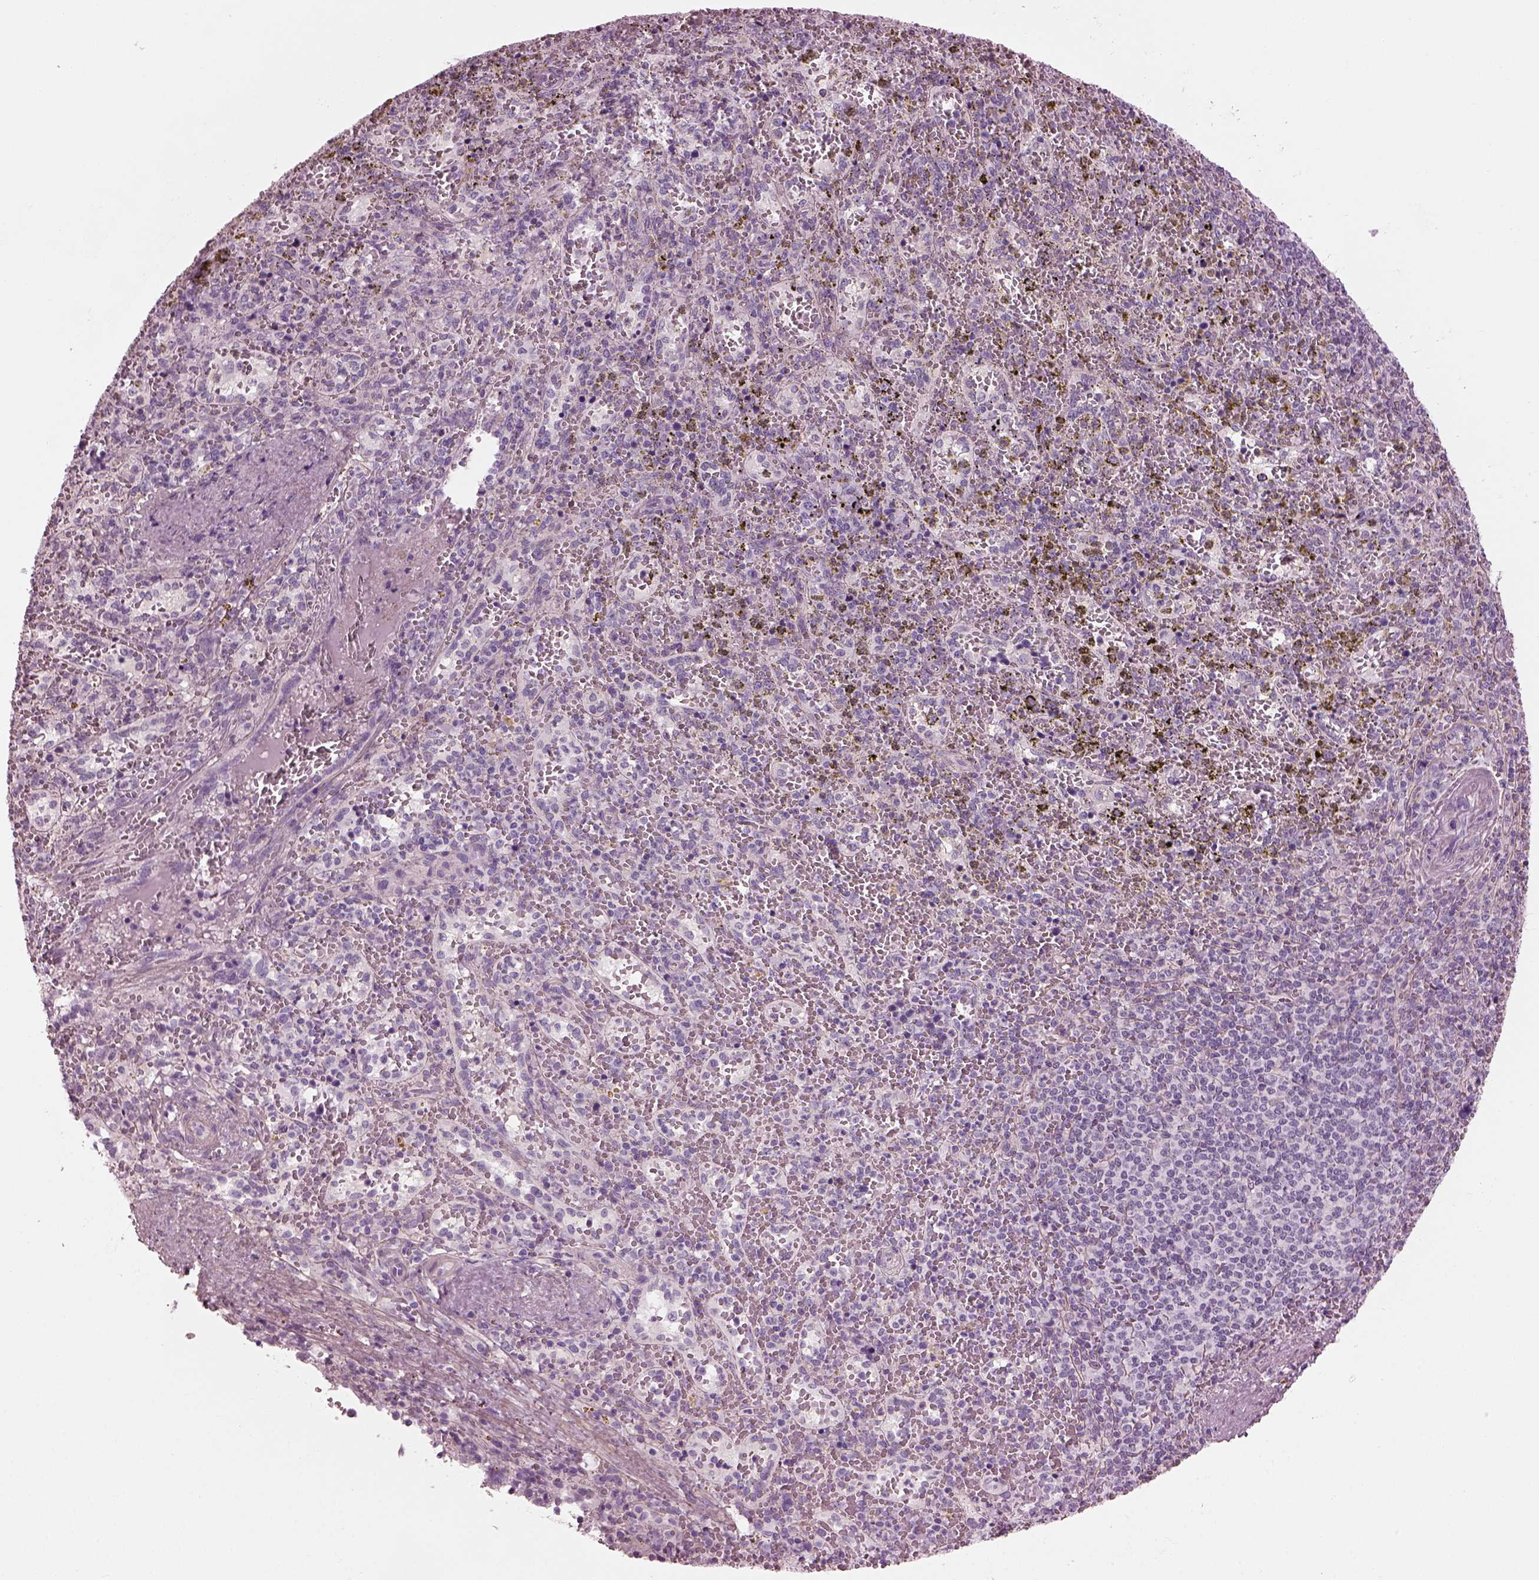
{"staining": {"intensity": "negative", "quantity": "none", "location": "none"}, "tissue": "spleen", "cell_type": "Cells in red pulp", "image_type": "normal", "snomed": [{"axis": "morphology", "description": "Normal tissue, NOS"}, {"axis": "topography", "description": "Spleen"}], "caption": "Cells in red pulp show no significant positivity in unremarkable spleen.", "gene": "BFSP1", "patient": {"sex": "female", "age": 50}}